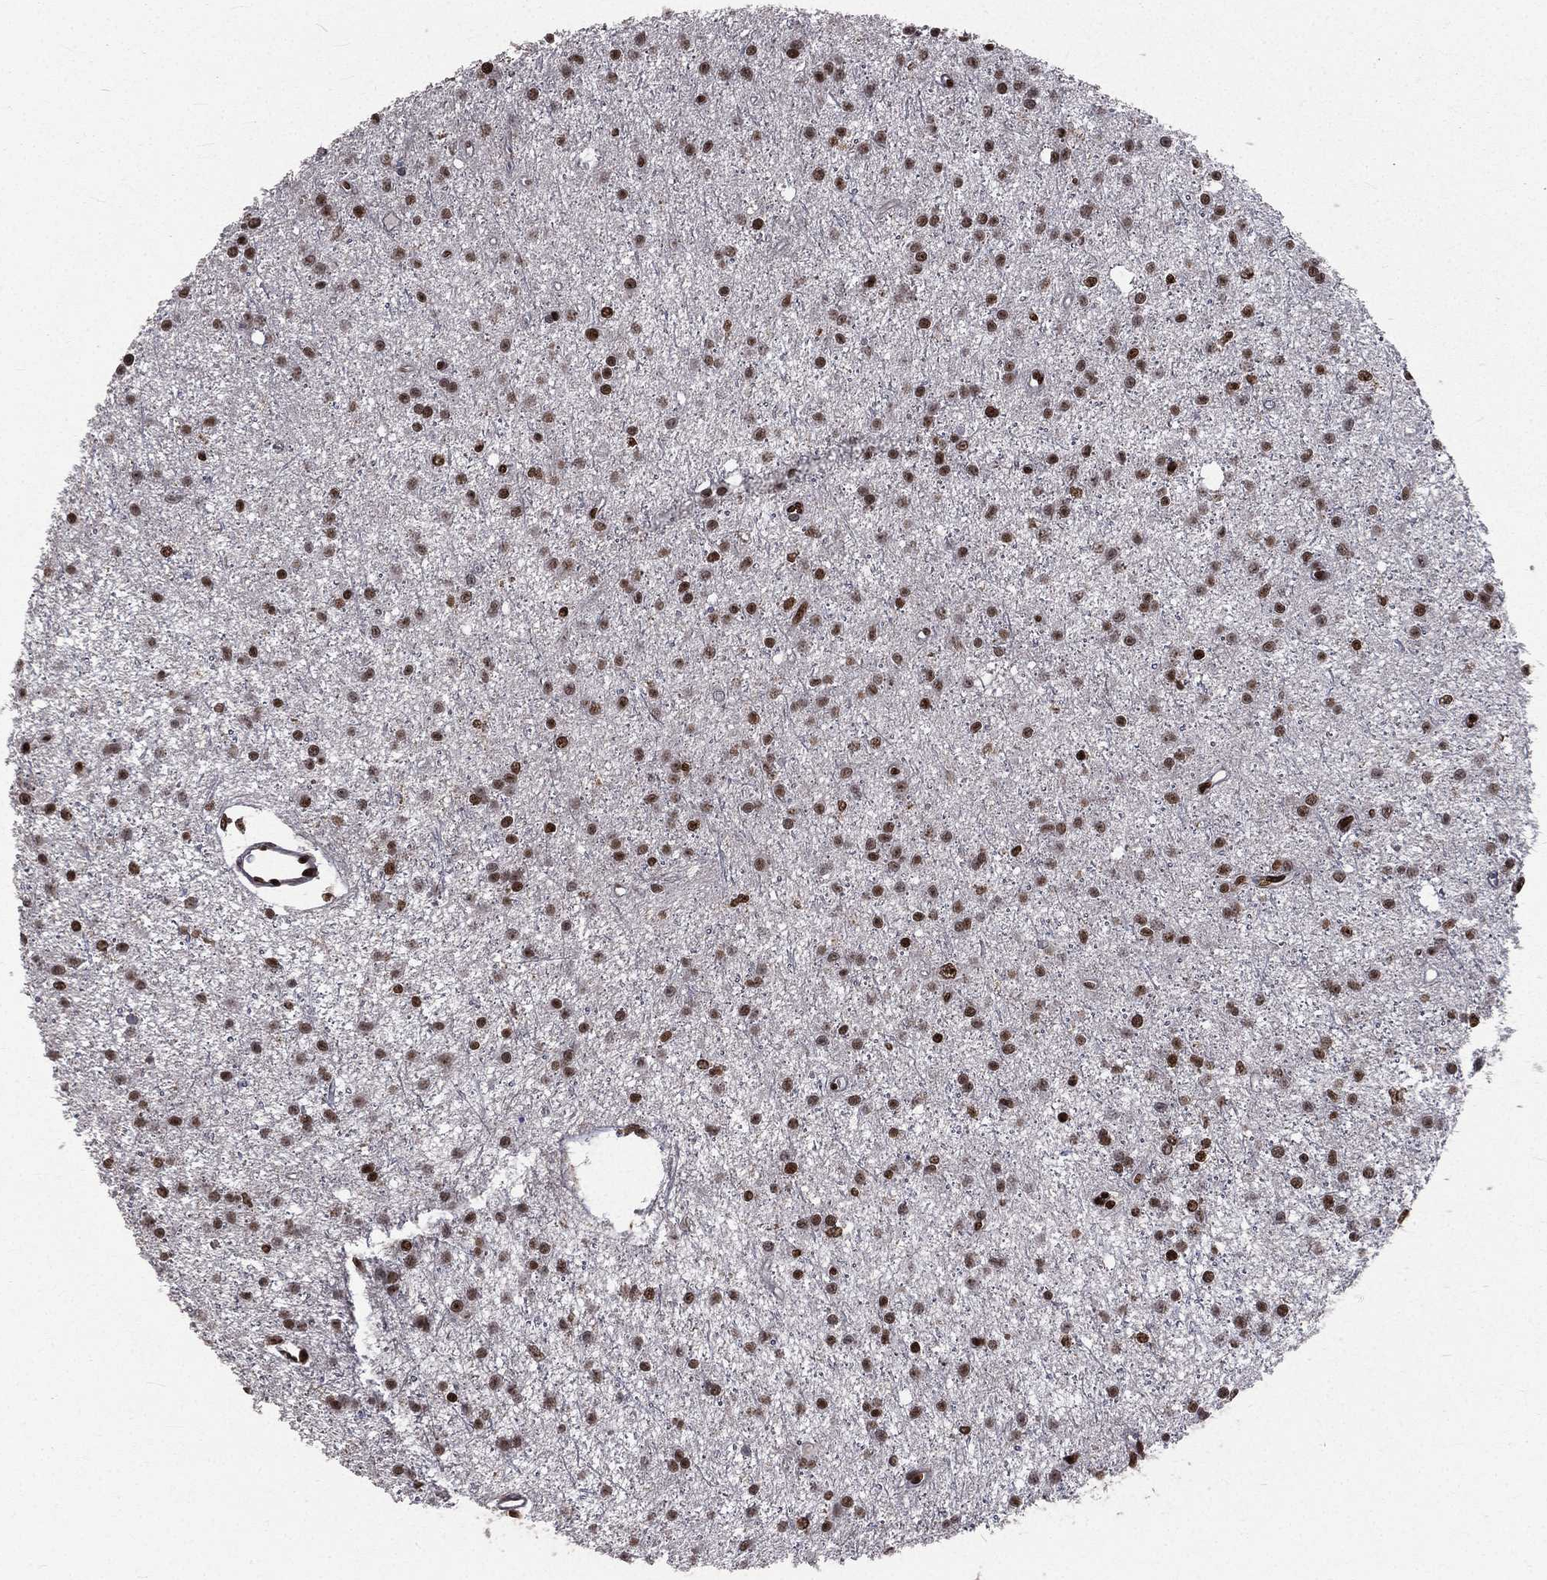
{"staining": {"intensity": "strong", "quantity": "25%-75%", "location": "nuclear"}, "tissue": "glioma", "cell_type": "Tumor cells", "image_type": "cancer", "snomed": [{"axis": "morphology", "description": "Glioma, malignant, Low grade"}, {"axis": "topography", "description": "Brain"}], "caption": "Malignant low-grade glioma was stained to show a protein in brown. There is high levels of strong nuclear expression in about 25%-75% of tumor cells.", "gene": "POLB", "patient": {"sex": "male", "age": 27}}